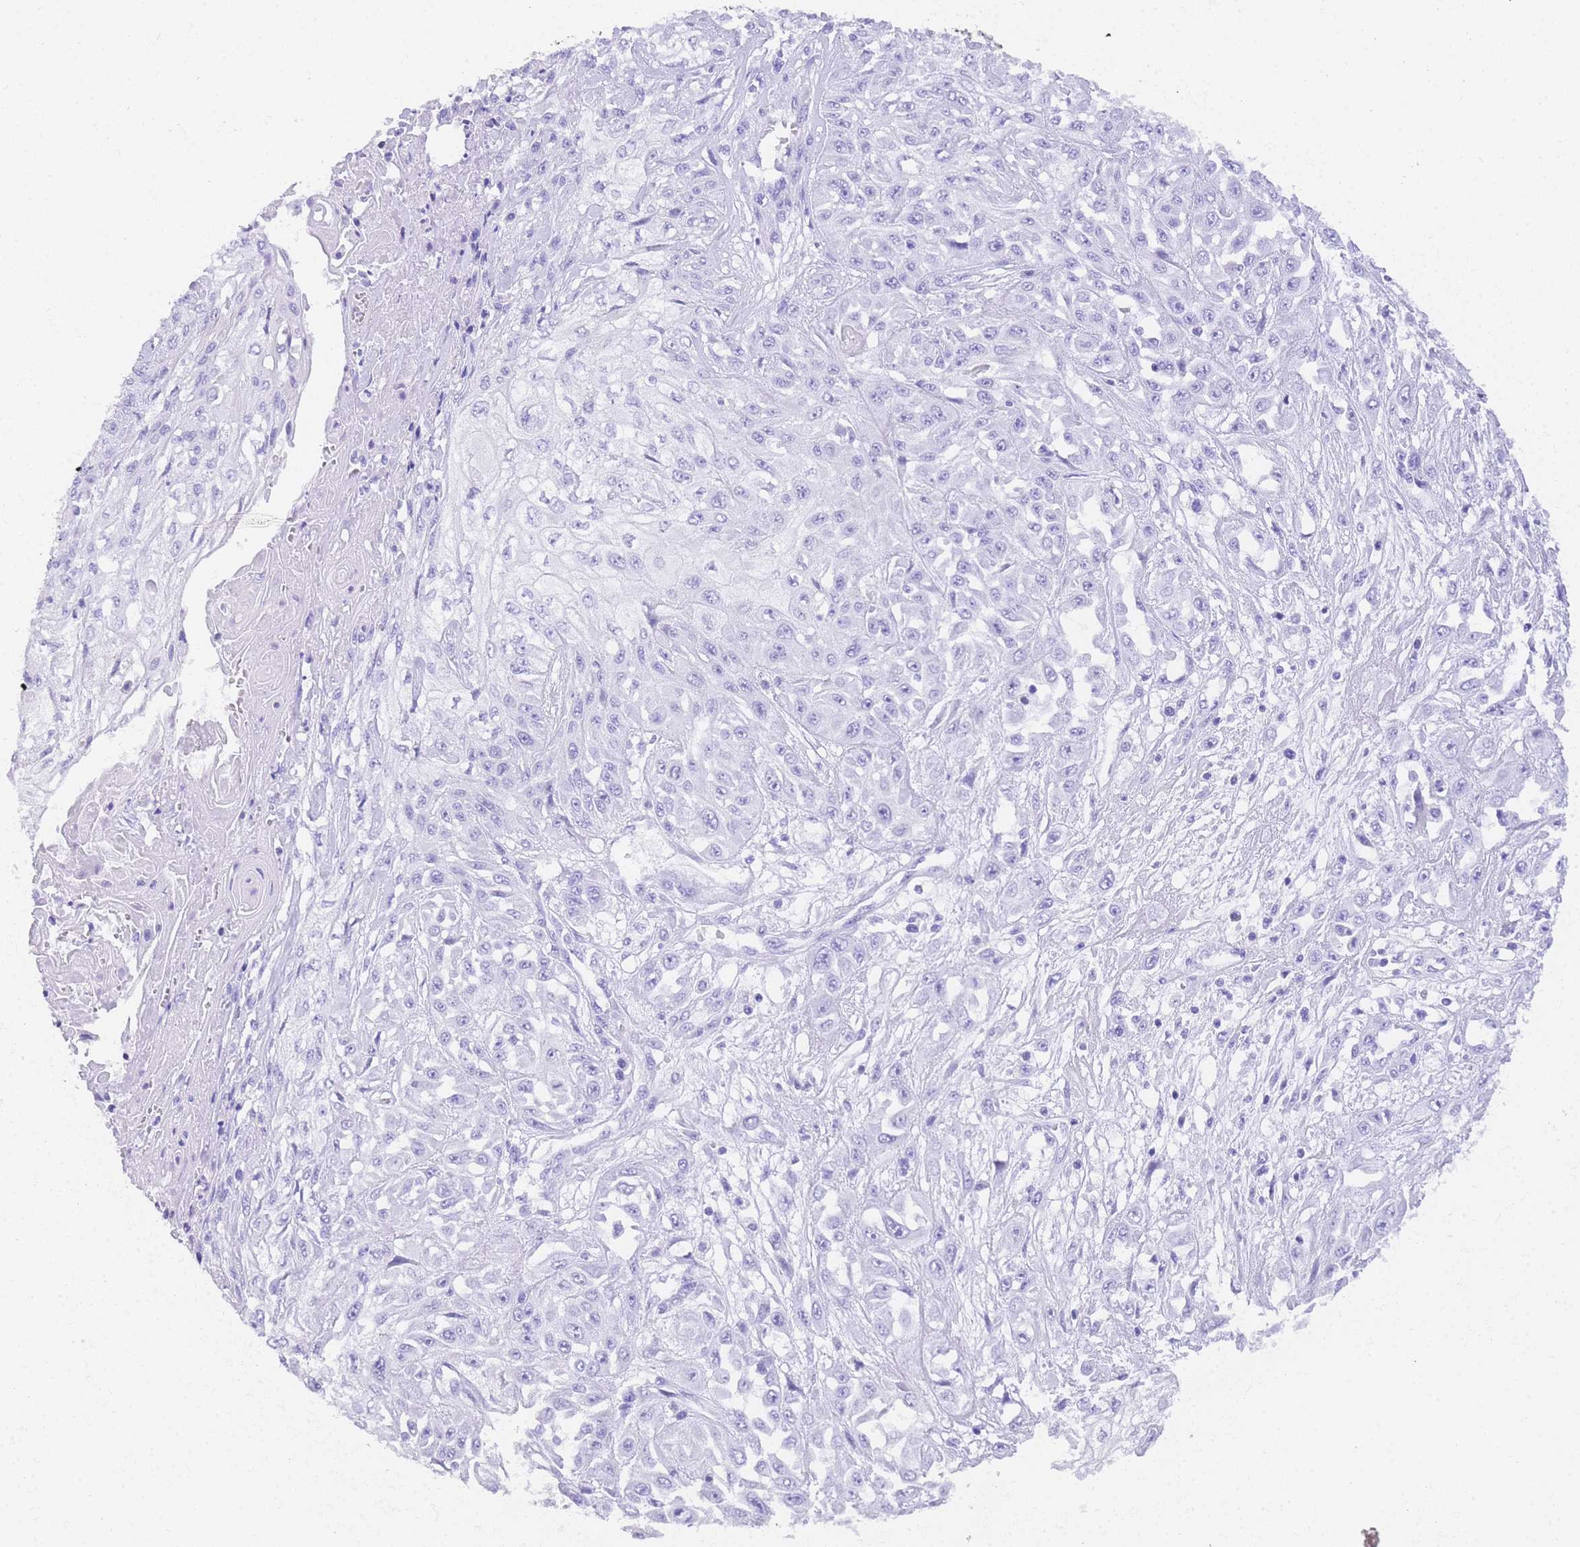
{"staining": {"intensity": "negative", "quantity": "none", "location": "none"}, "tissue": "skin cancer", "cell_type": "Tumor cells", "image_type": "cancer", "snomed": [{"axis": "morphology", "description": "Squamous cell carcinoma, NOS"}, {"axis": "morphology", "description": "Squamous cell carcinoma, metastatic, NOS"}, {"axis": "topography", "description": "Skin"}, {"axis": "topography", "description": "Lymph node"}], "caption": "Squamous cell carcinoma (skin) stained for a protein using IHC demonstrates no expression tumor cells.", "gene": "NKD2", "patient": {"sex": "male", "age": 75}}